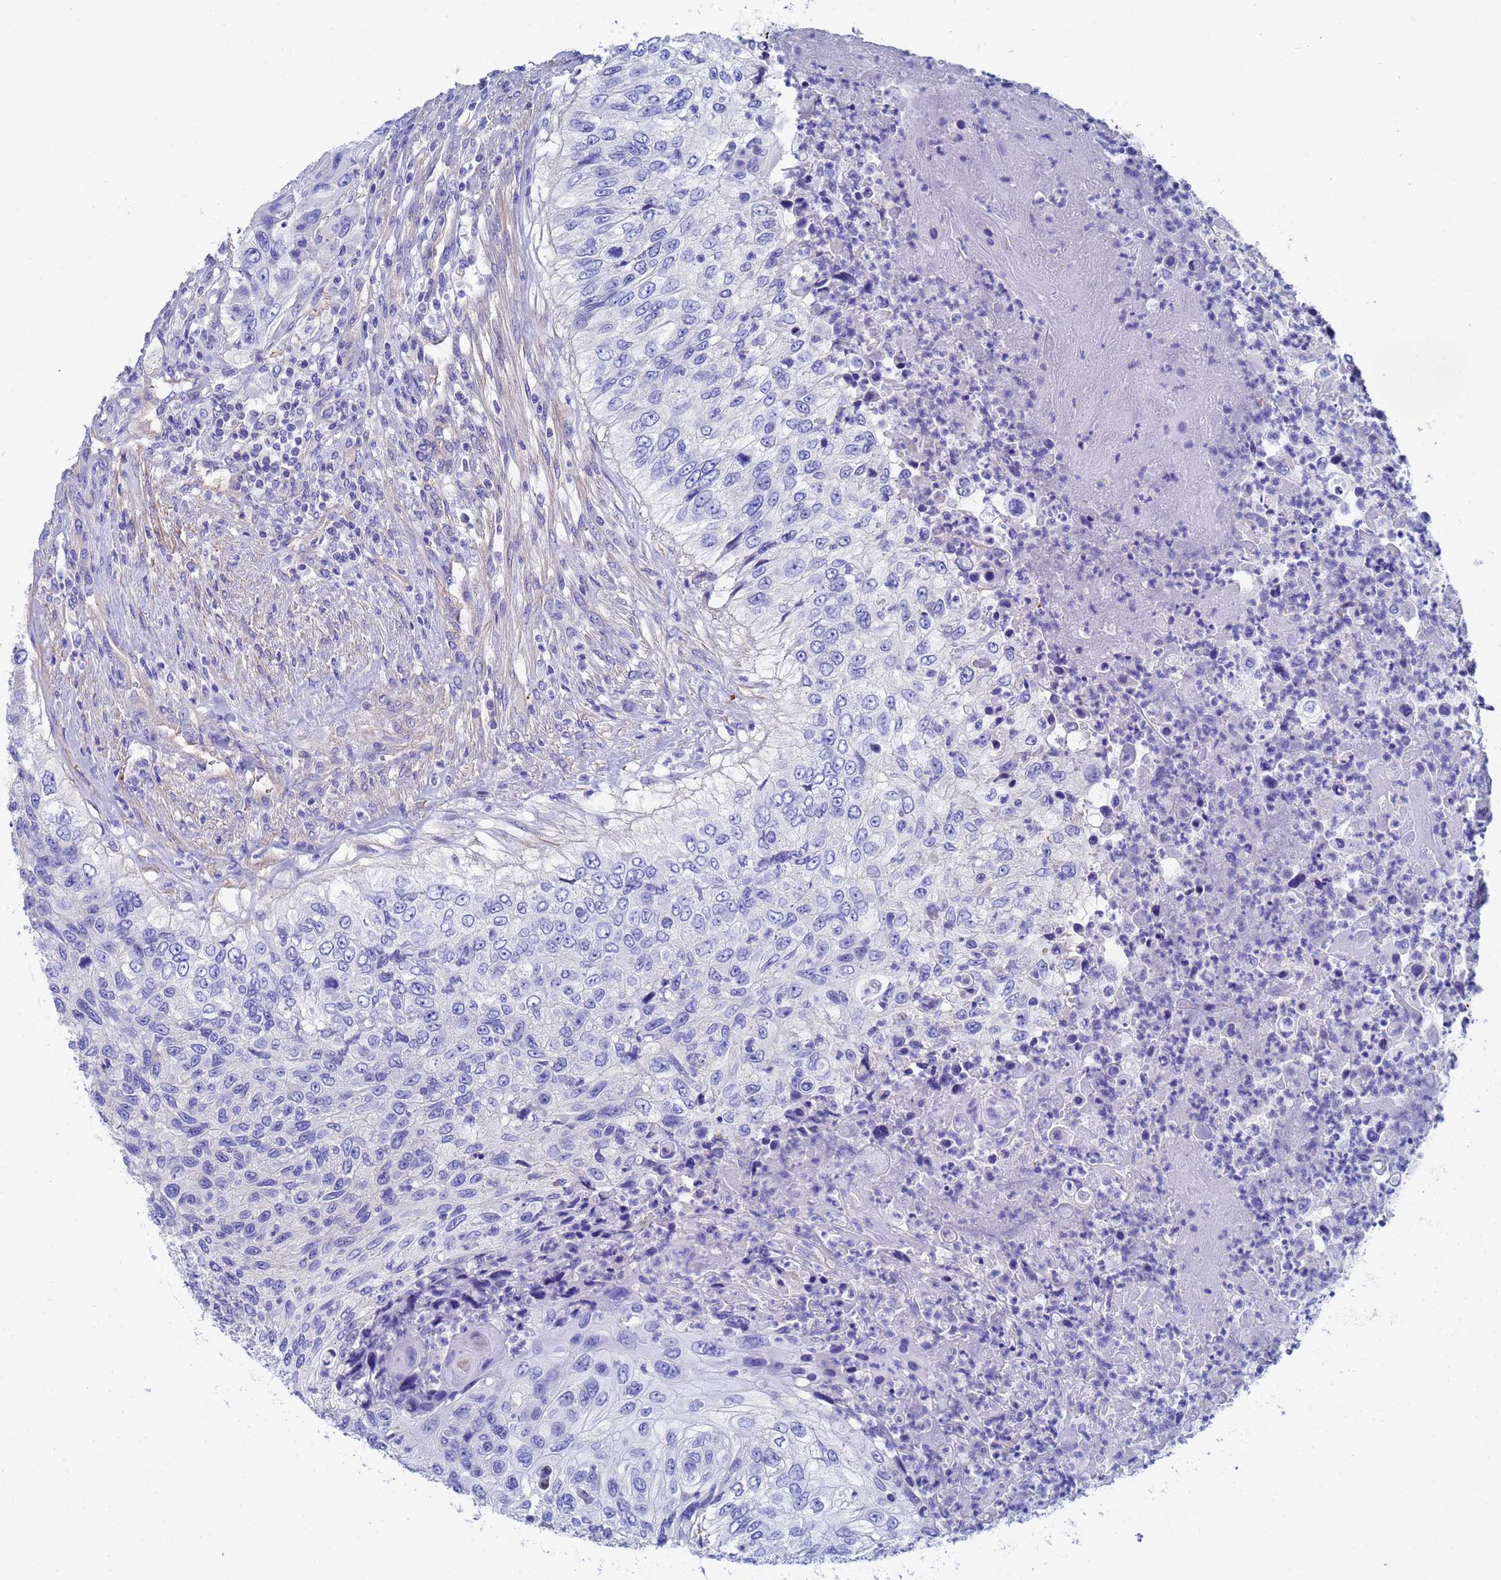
{"staining": {"intensity": "negative", "quantity": "none", "location": "none"}, "tissue": "urothelial cancer", "cell_type": "Tumor cells", "image_type": "cancer", "snomed": [{"axis": "morphology", "description": "Urothelial carcinoma, High grade"}, {"axis": "topography", "description": "Urinary bladder"}], "caption": "This is an IHC histopathology image of urothelial carcinoma (high-grade). There is no positivity in tumor cells.", "gene": "CST4", "patient": {"sex": "female", "age": 60}}